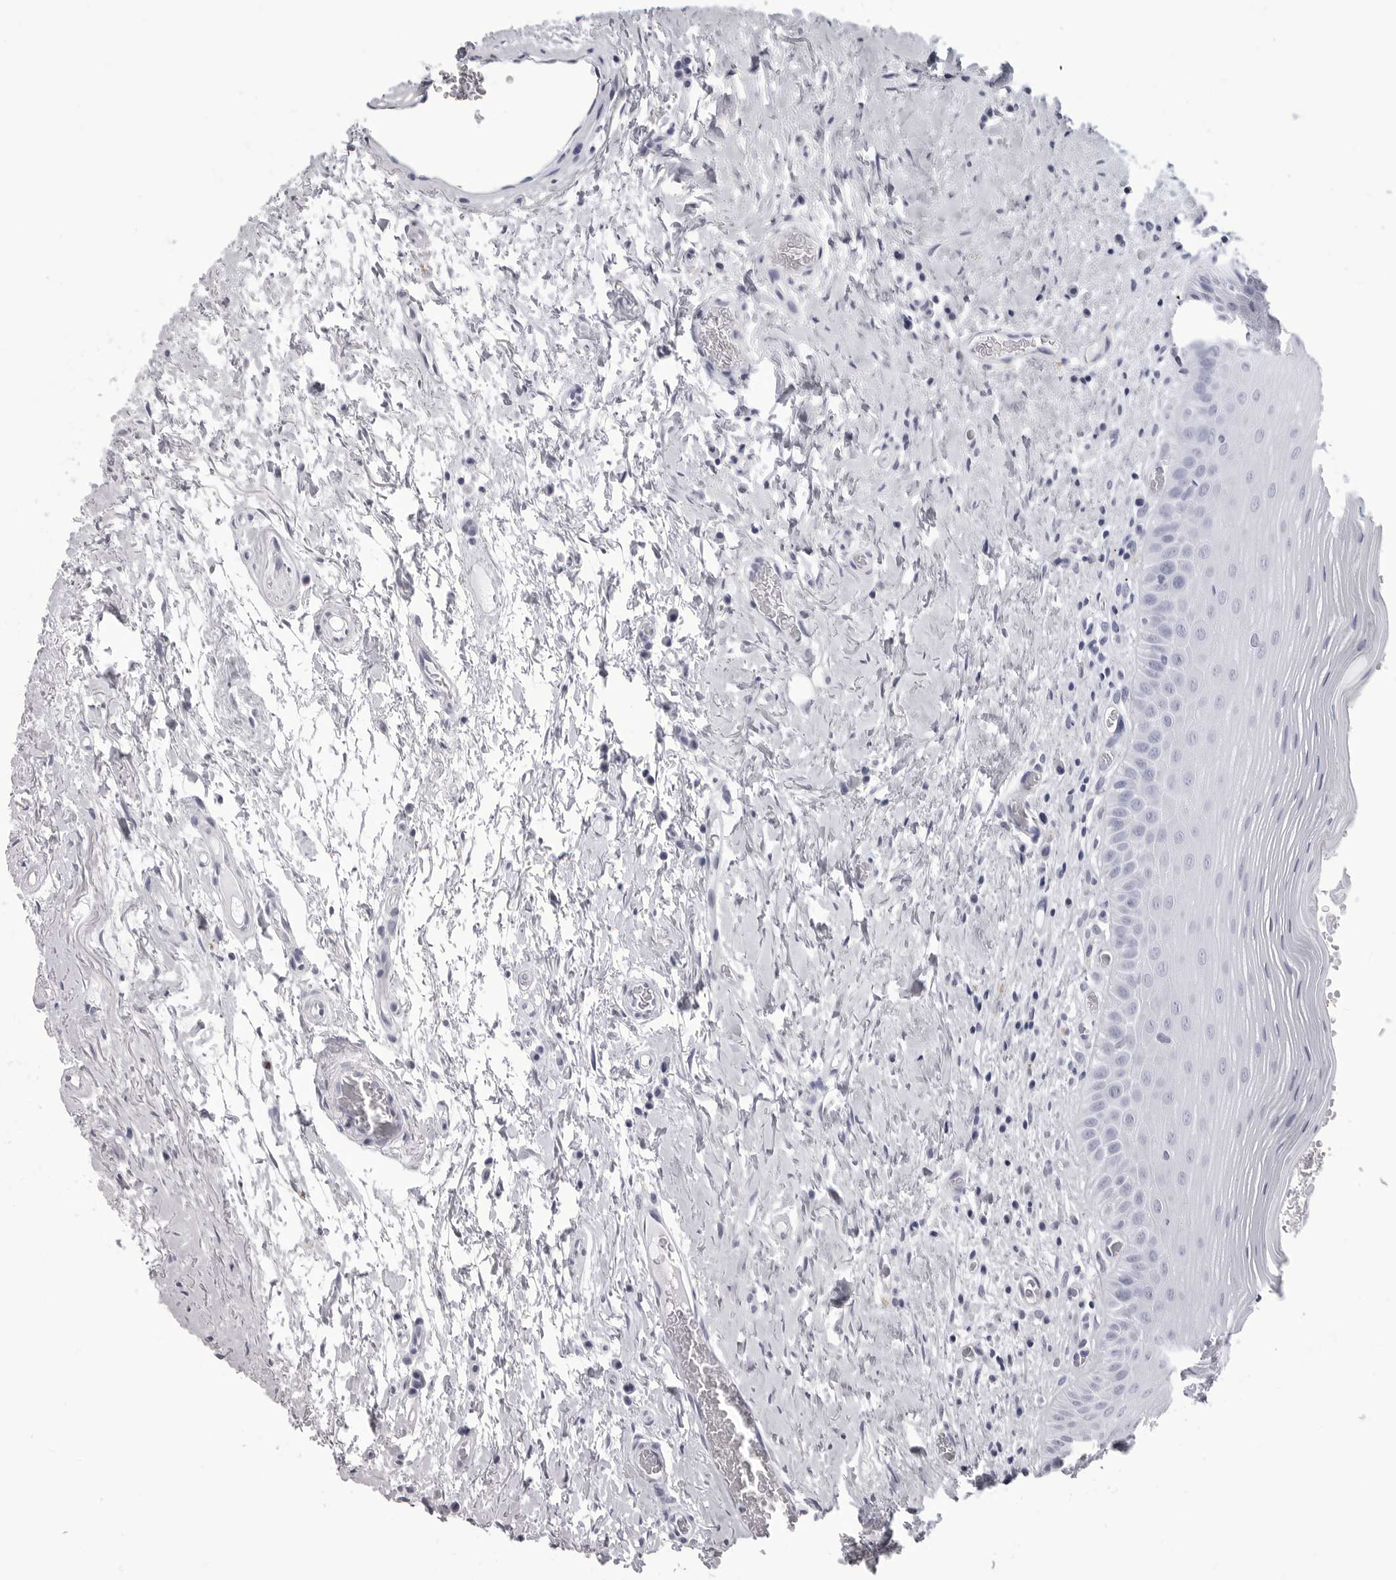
{"staining": {"intensity": "negative", "quantity": "none", "location": "none"}, "tissue": "oral mucosa", "cell_type": "Squamous epithelial cells", "image_type": "normal", "snomed": [{"axis": "morphology", "description": "Normal tissue, NOS"}, {"axis": "topography", "description": "Oral tissue"}], "caption": "Oral mucosa was stained to show a protein in brown. There is no significant expression in squamous epithelial cells. (Brightfield microscopy of DAB immunohistochemistry (IHC) at high magnification).", "gene": "LGALS4", "patient": {"sex": "male", "age": 82}}